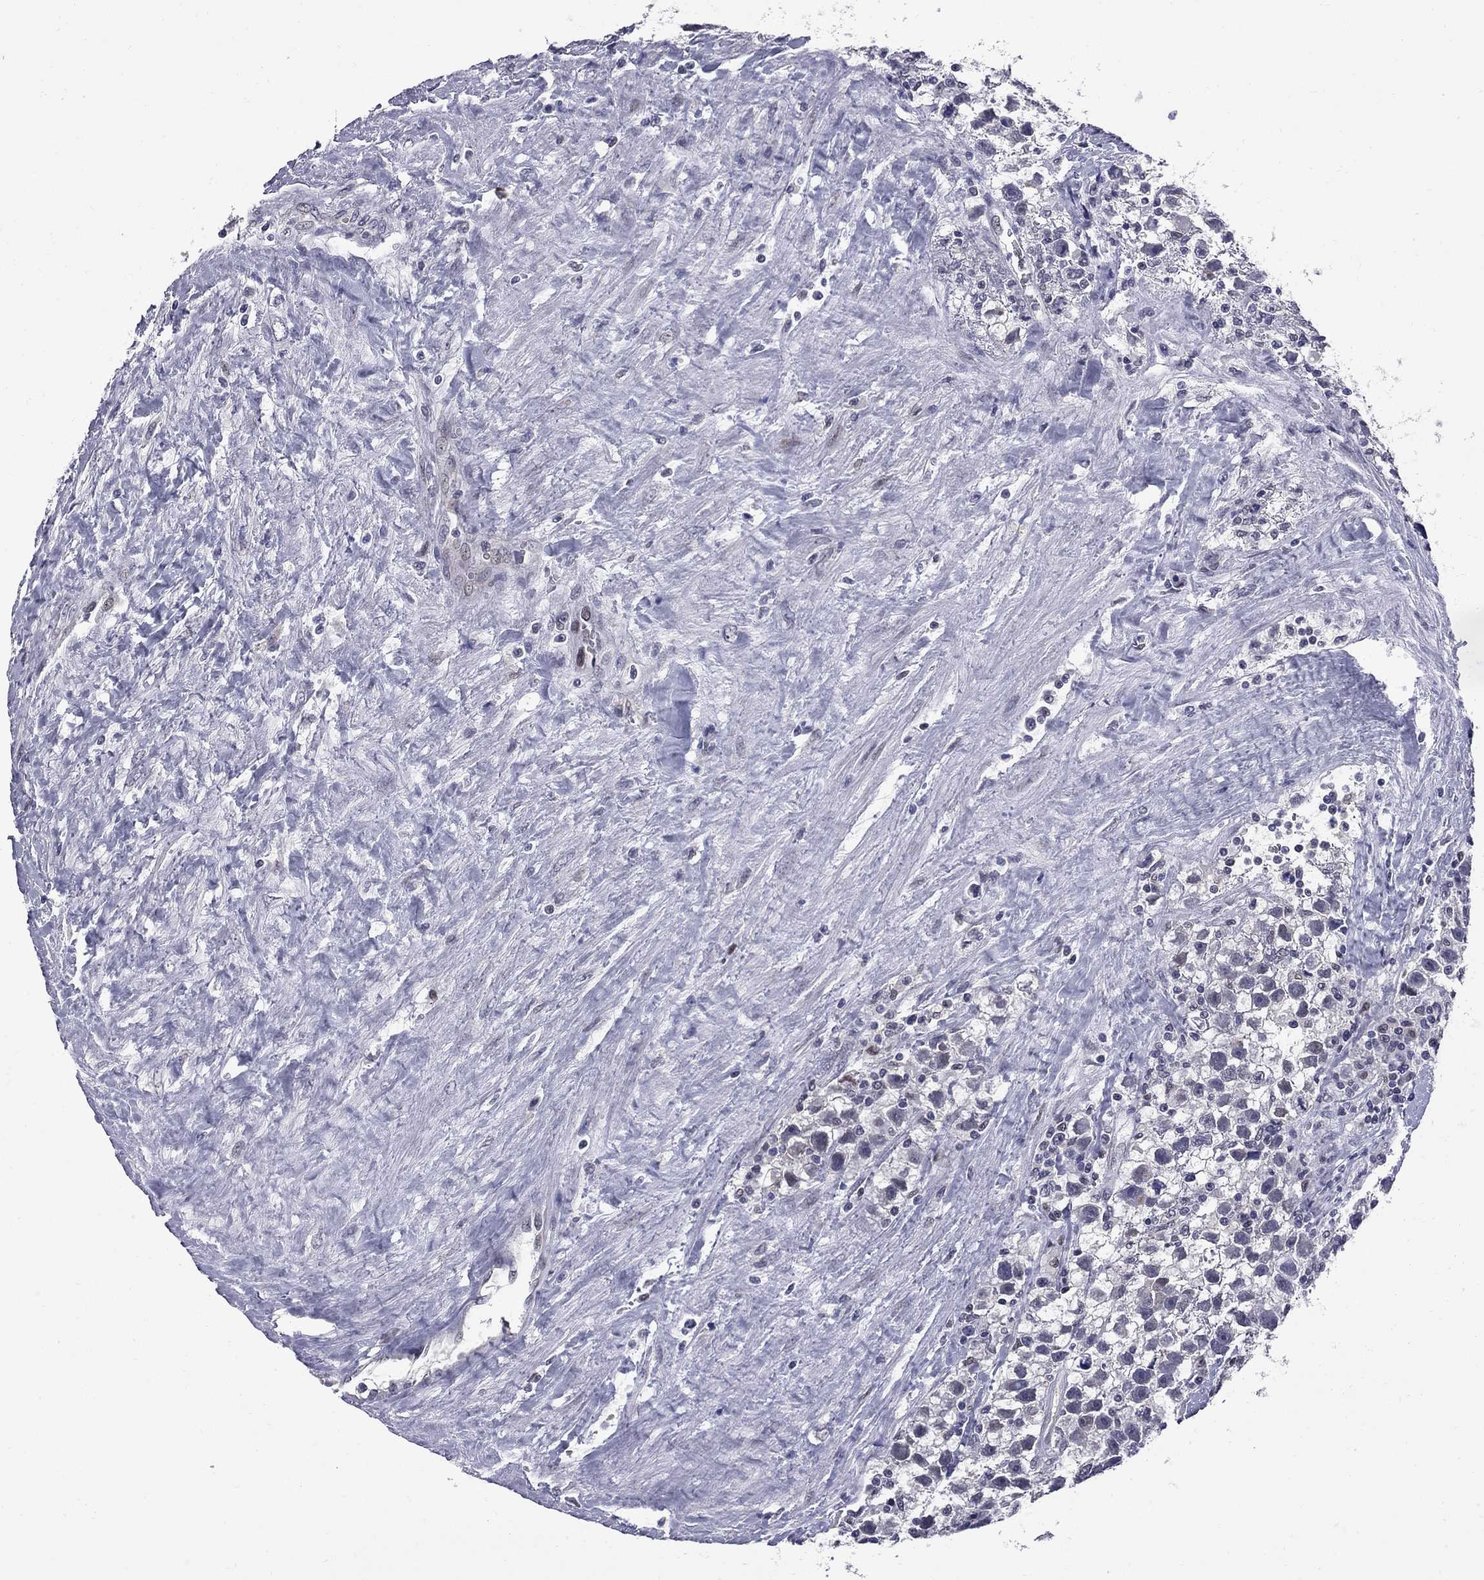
{"staining": {"intensity": "negative", "quantity": "none", "location": "none"}, "tissue": "testis cancer", "cell_type": "Tumor cells", "image_type": "cancer", "snomed": [{"axis": "morphology", "description": "Seminoma, NOS"}, {"axis": "topography", "description": "Testis"}], "caption": "An IHC image of seminoma (testis) is shown. There is no staining in tumor cells of seminoma (testis).", "gene": "HTR4", "patient": {"sex": "male", "age": 43}}